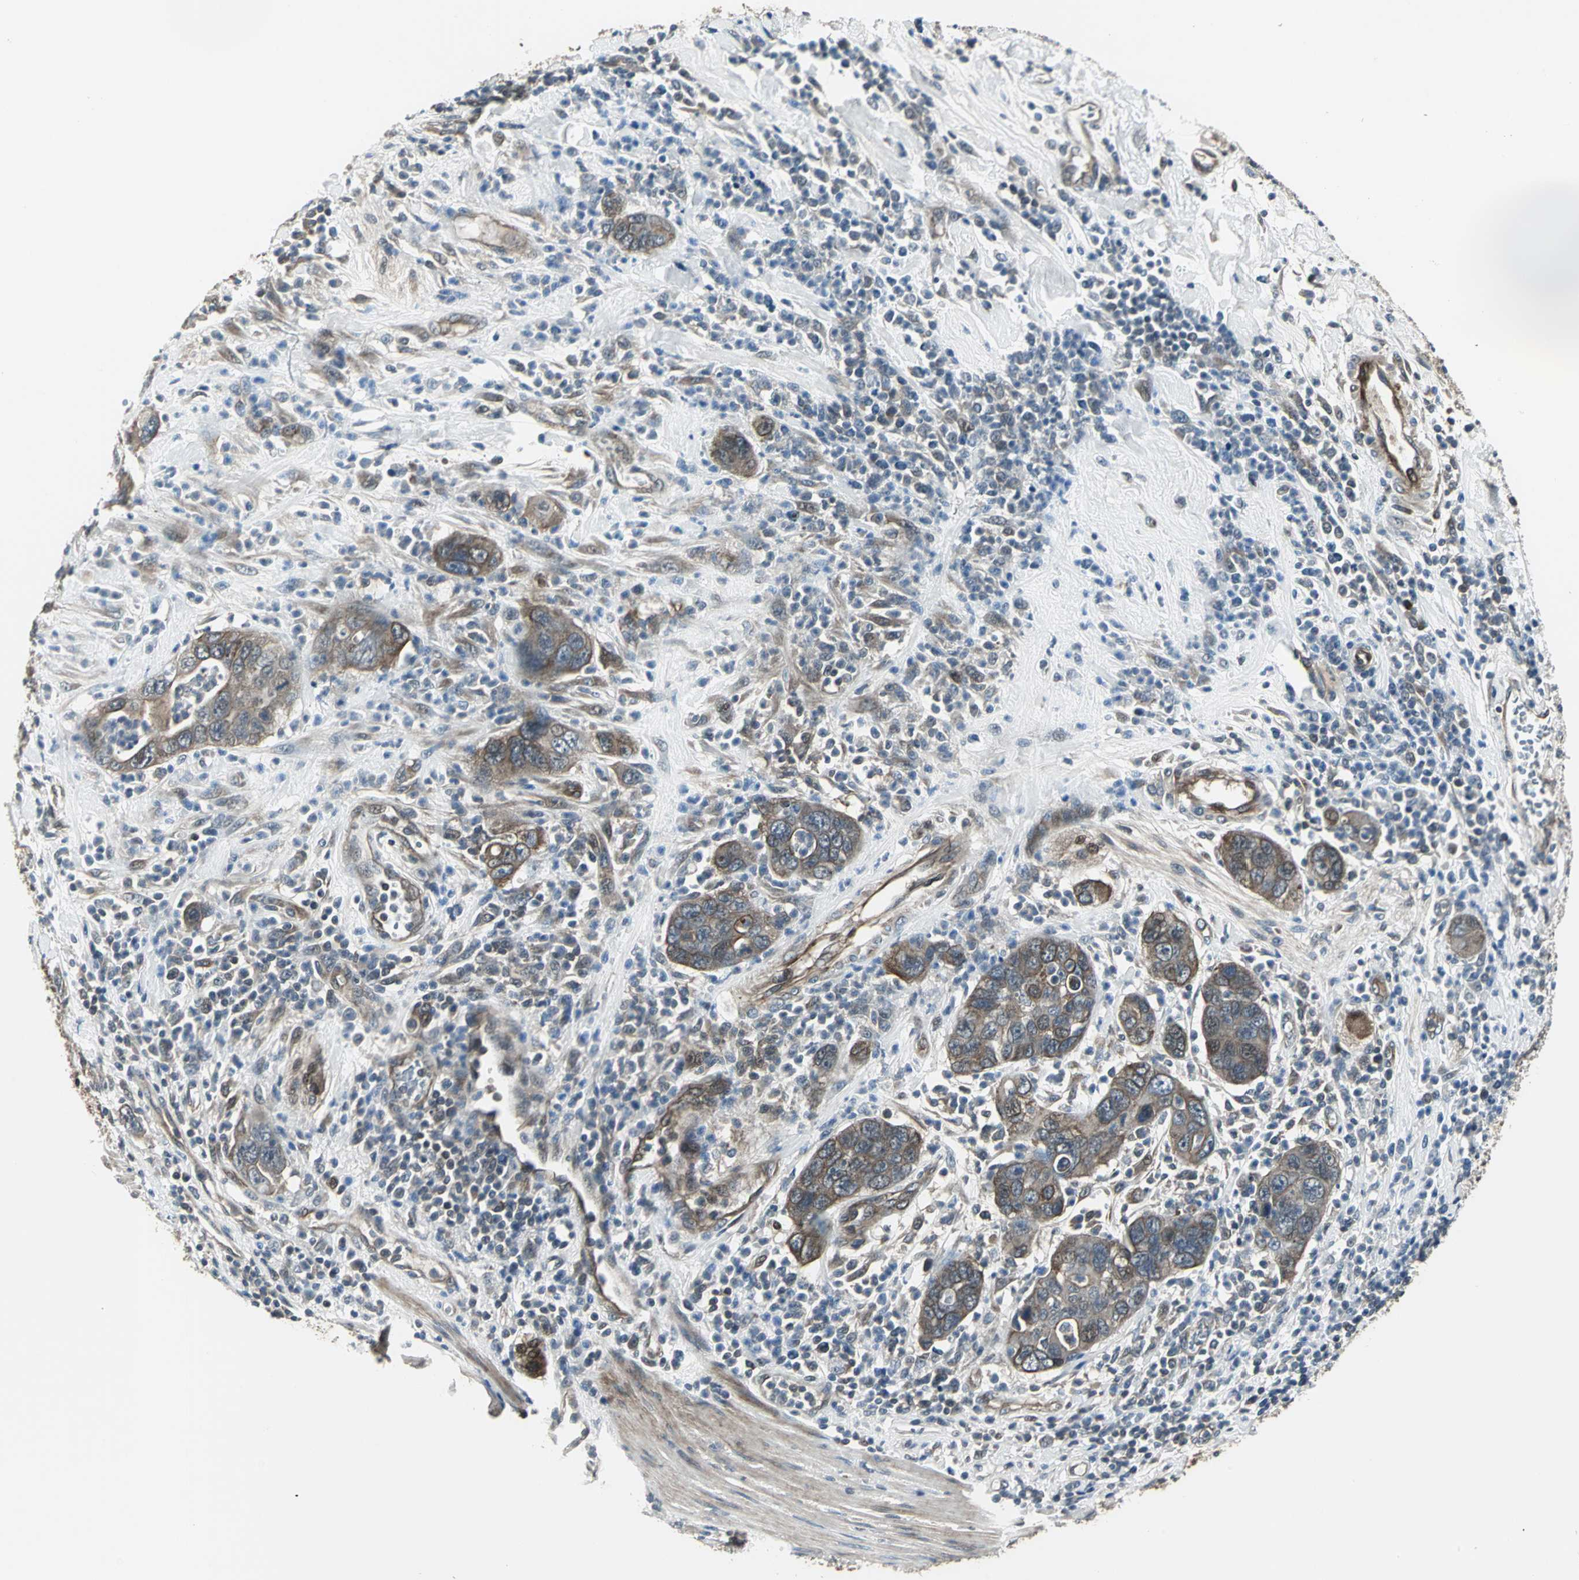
{"staining": {"intensity": "strong", "quantity": ">75%", "location": "cytoplasmic/membranous"}, "tissue": "pancreatic cancer", "cell_type": "Tumor cells", "image_type": "cancer", "snomed": [{"axis": "morphology", "description": "Adenocarcinoma, NOS"}, {"axis": "topography", "description": "Pancreas"}], "caption": "This histopathology image displays IHC staining of pancreatic cancer, with high strong cytoplasmic/membranous positivity in about >75% of tumor cells.", "gene": "PFDN1", "patient": {"sex": "female", "age": 71}}